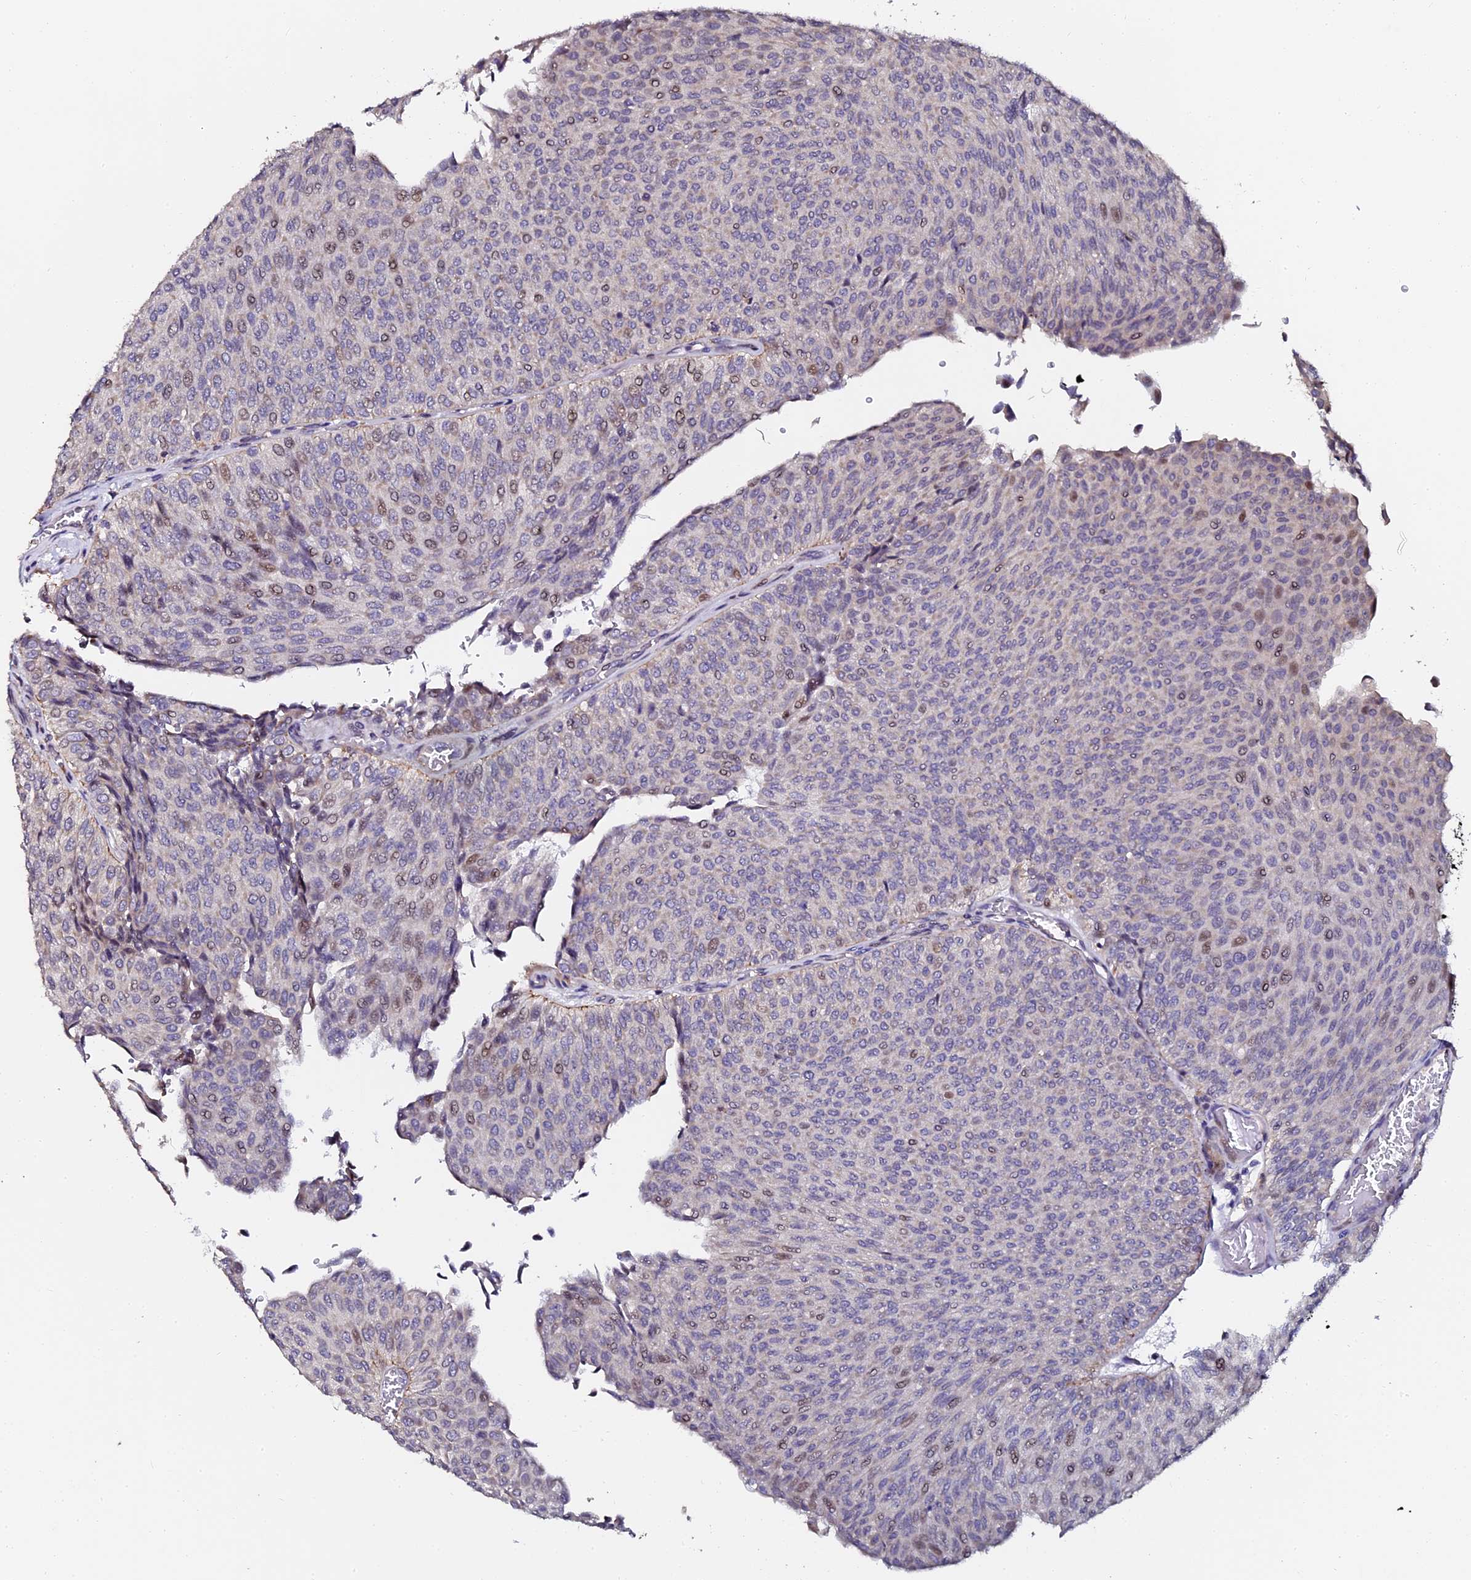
{"staining": {"intensity": "negative", "quantity": "none", "location": "none"}, "tissue": "urothelial cancer", "cell_type": "Tumor cells", "image_type": "cancer", "snomed": [{"axis": "morphology", "description": "Urothelial carcinoma, Low grade"}, {"axis": "topography", "description": "Urinary bladder"}], "caption": "Tumor cells are negative for protein expression in human low-grade urothelial carcinoma.", "gene": "GPN3", "patient": {"sex": "male", "age": 78}}